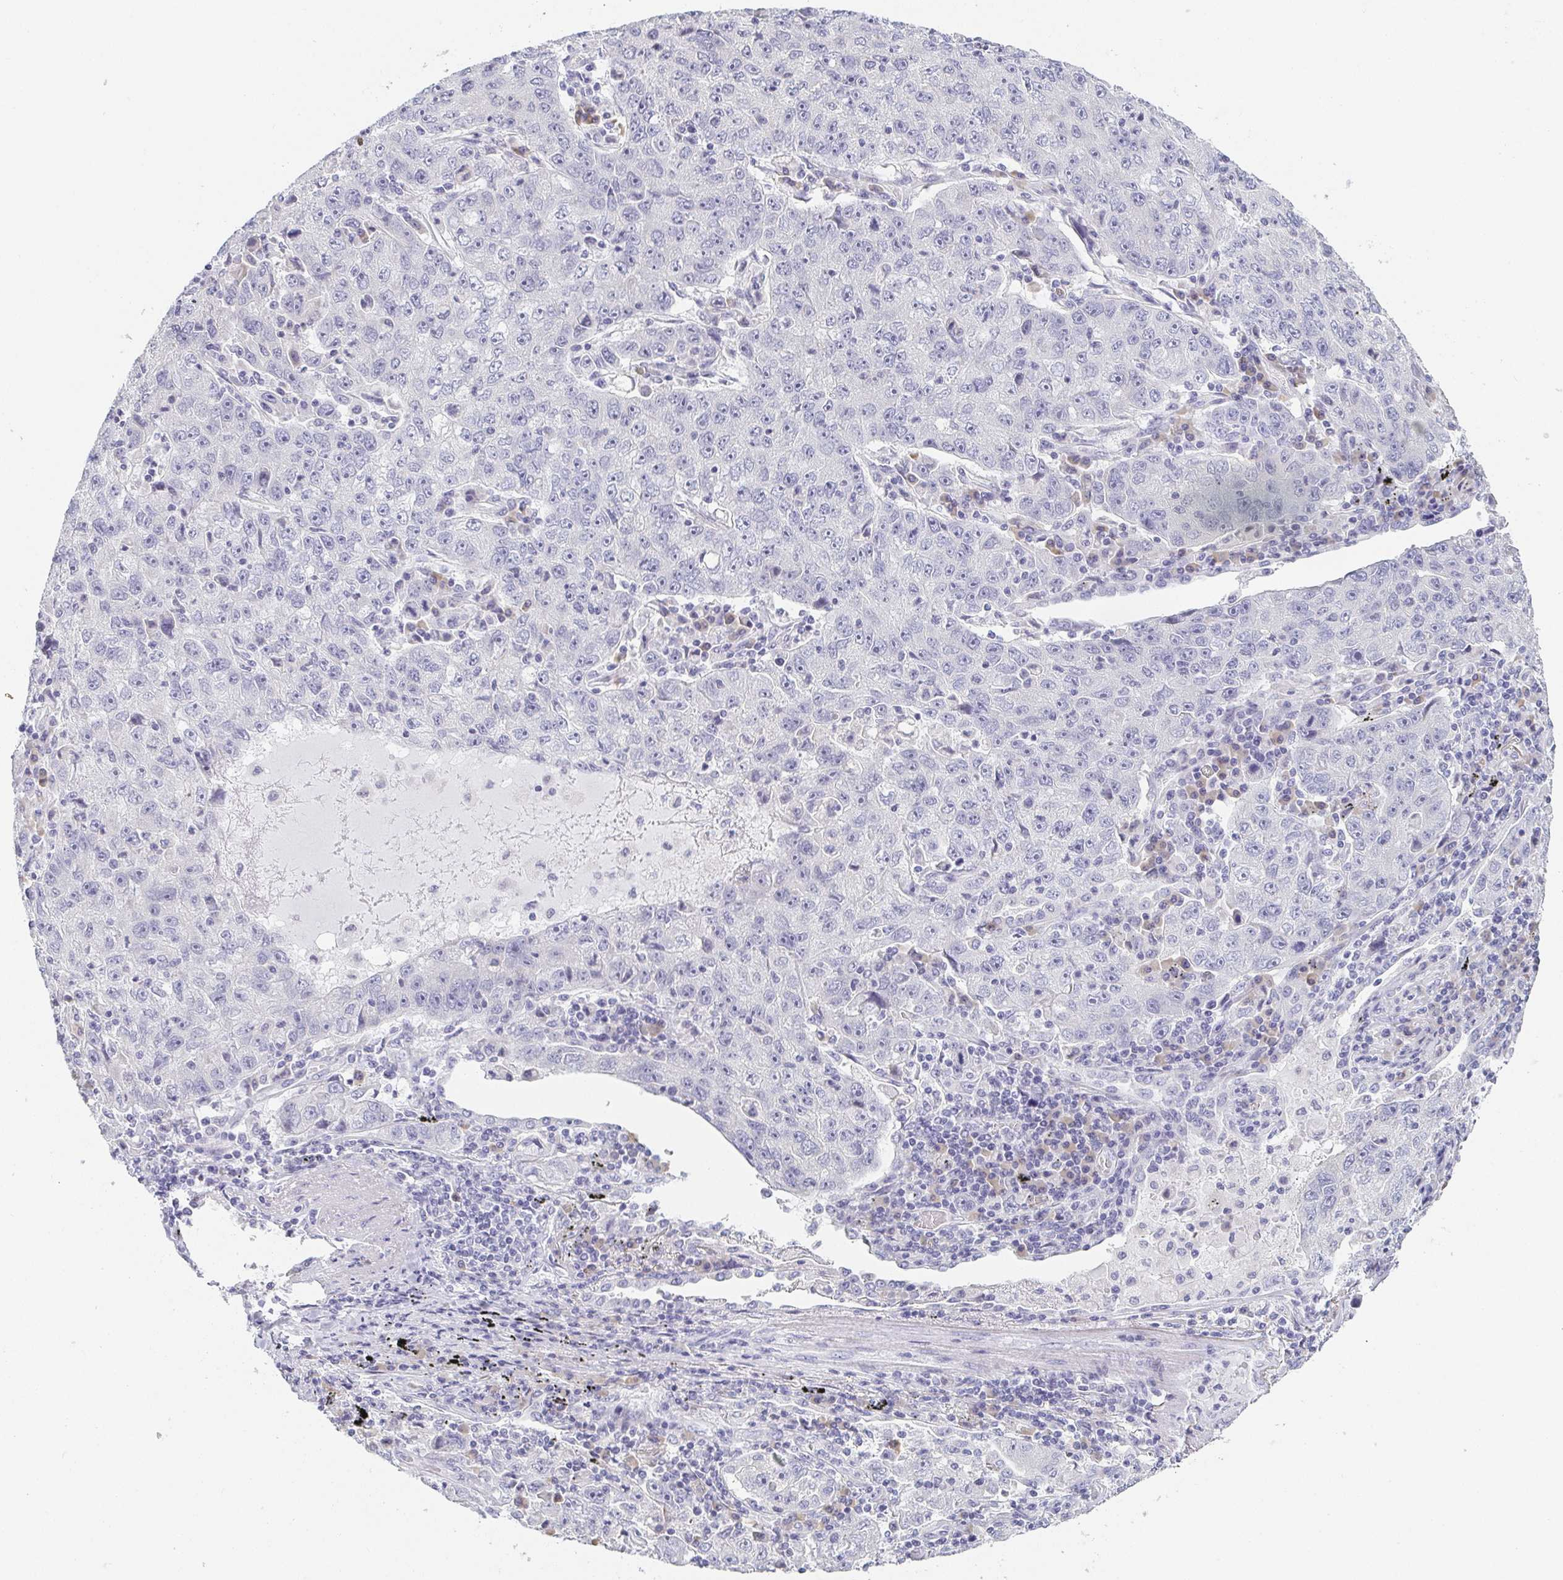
{"staining": {"intensity": "negative", "quantity": "none", "location": "none"}, "tissue": "lung cancer", "cell_type": "Tumor cells", "image_type": "cancer", "snomed": [{"axis": "morphology", "description": "Normal morphology"}, {"axis": "morphology", "description": "Adenocarcinoma, NOS"}, {"axis": "topography", "description": "Lymph node"}, {"axis": "topography", "description": "Lung"}], "caption": "Lung adenocarcinoma stained for a protein using IHC reveals no expression tumor cells.", "gene": "PRR27", "patient": {"sex": "female", "age": 57}}